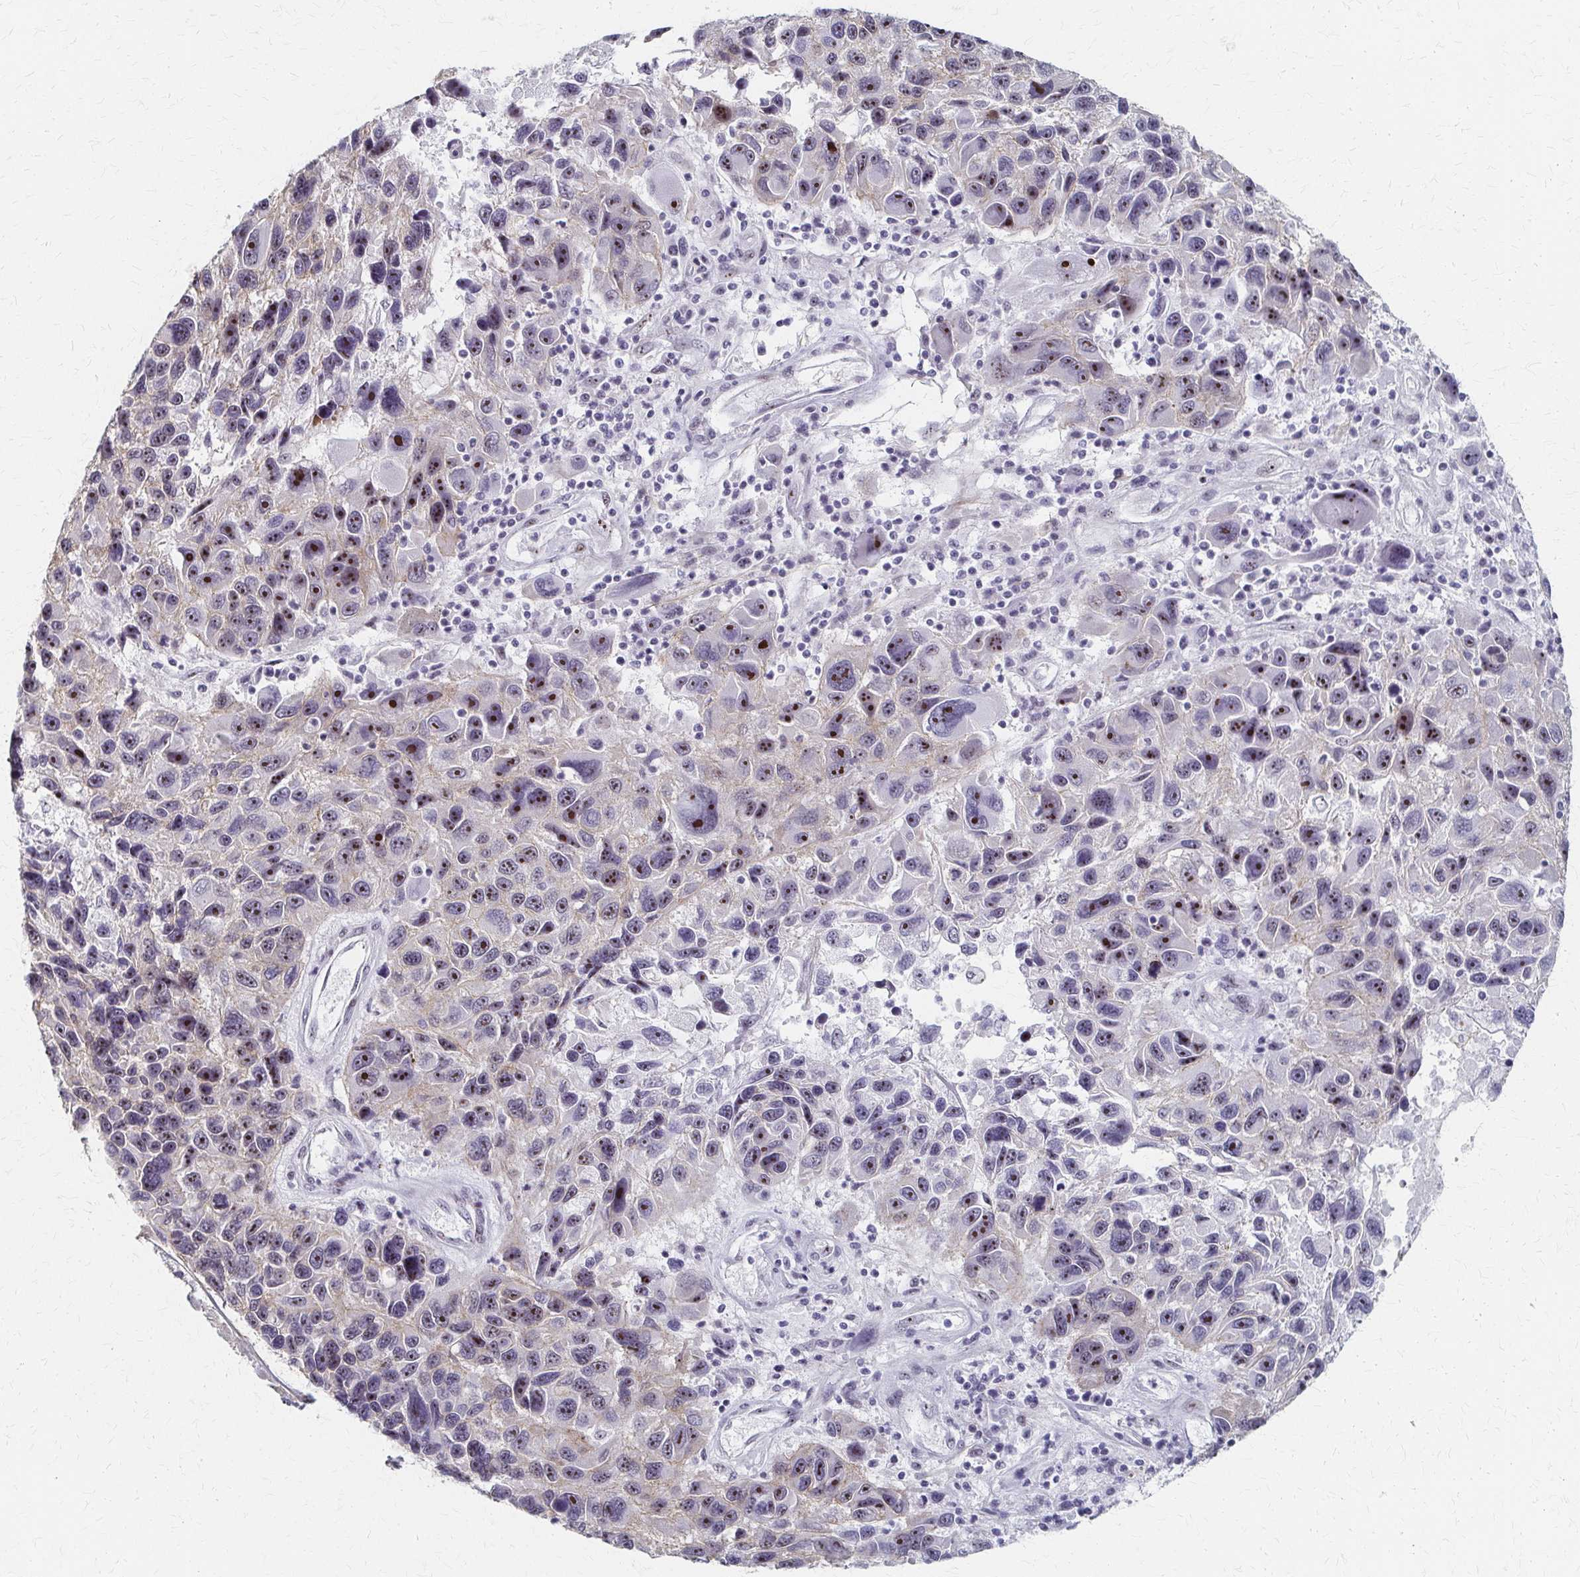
{"staining": {"intensity": "moderate", "quantity": "25%-75%", "location": "nuclear"}, "tissue": "melanoma", "cell_type": "Tumor cells", "image_type": "cancer", "snomed": [{"axis": "morphology", "description": "Malignant melanoma, NOS"}, {"axis": "topography", "description": "Skin"}], "caption": "This image shows immunohistochemistry (IHC) staining of human malignant melanoma, with medium moderate nuclear staining in approximately 25%-75% of tumor cells.", "gene": "PES1", "patient": {"sex": "male", "age": 53}}